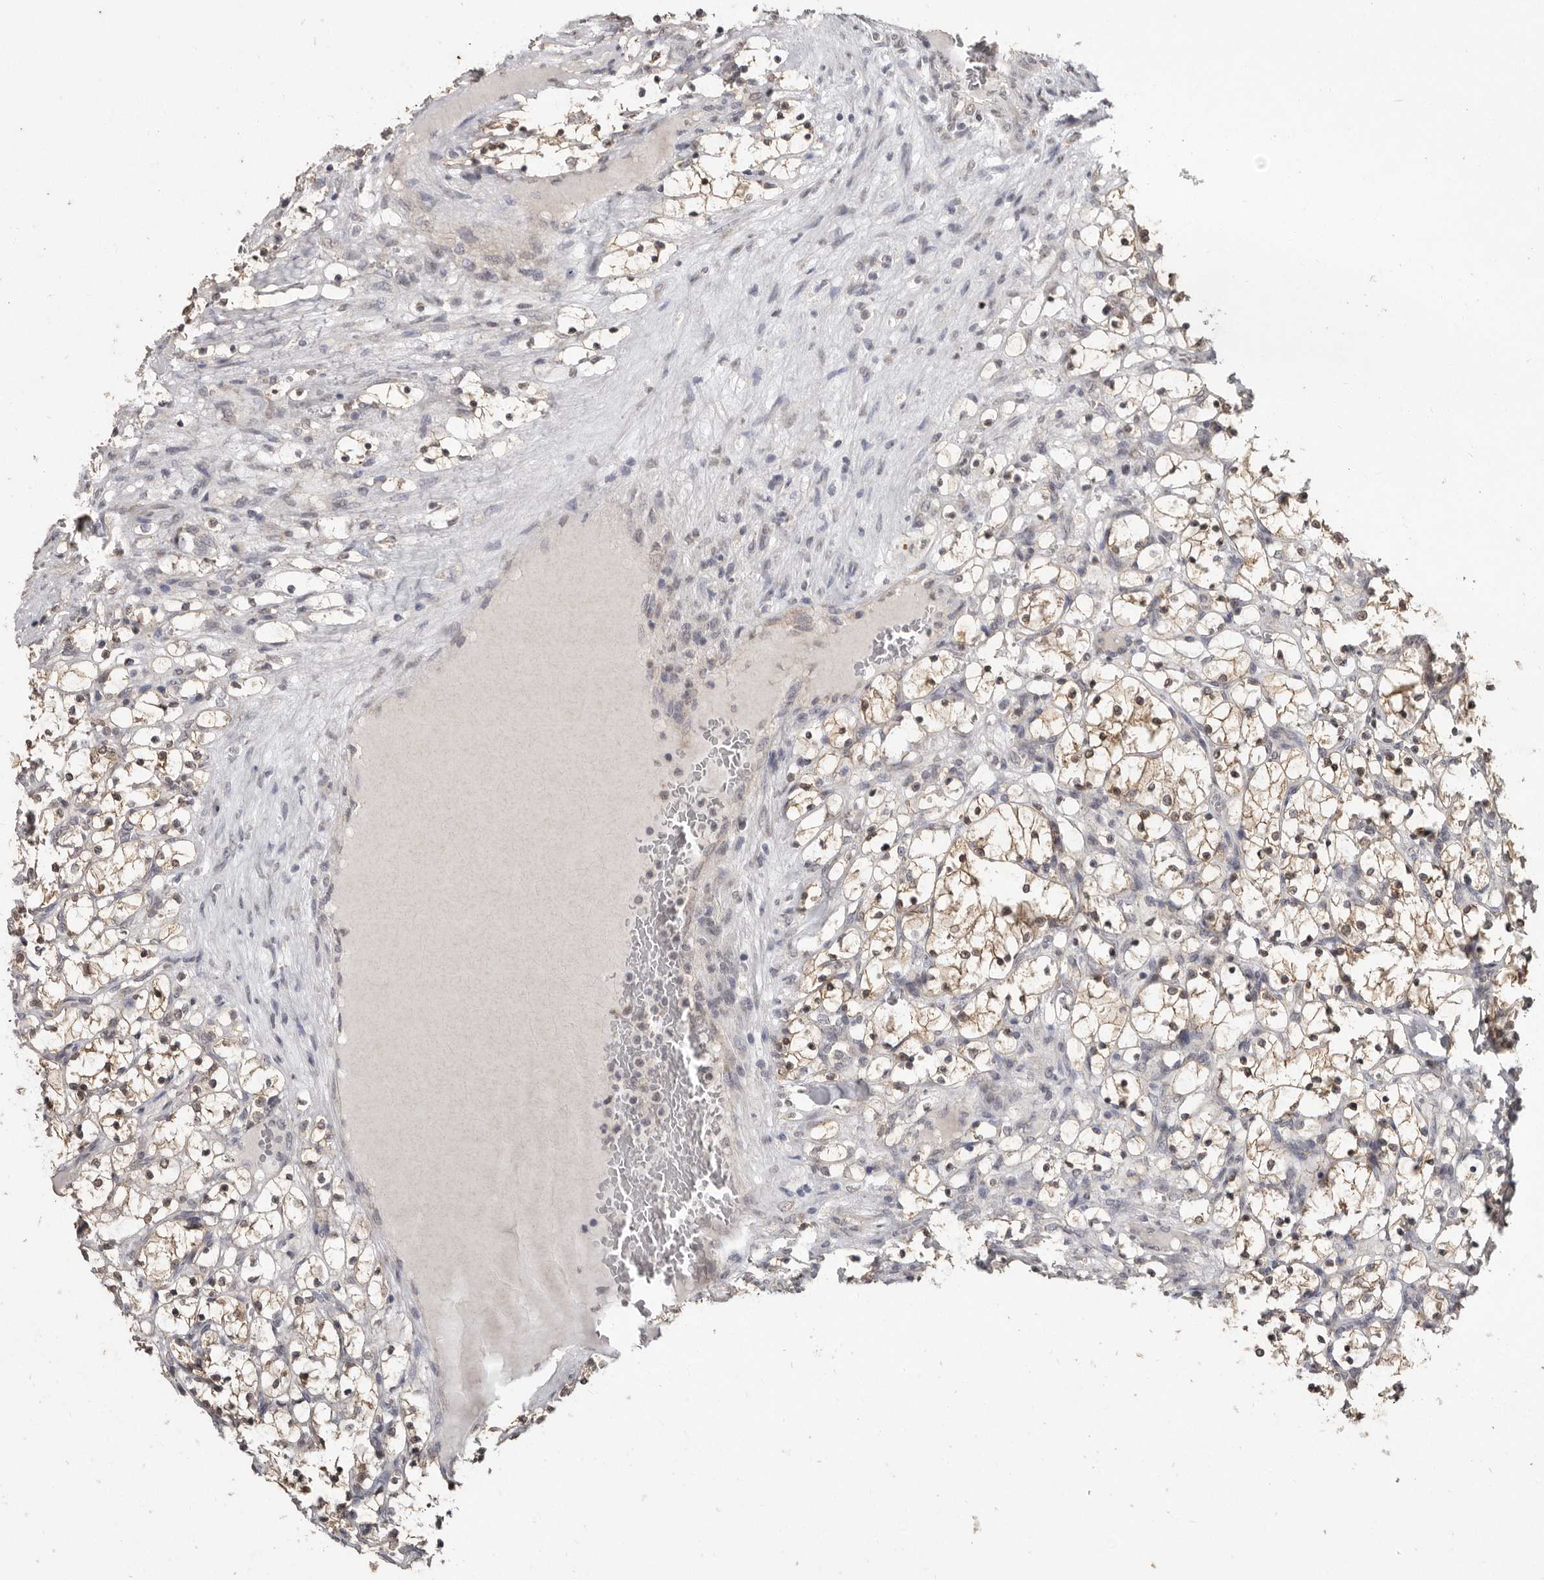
{"staining": {"intensity": "moderate", "quantity": ">75%", "location": "cytoplasmic/membranous,nuclear"}, "tissue": "renal cancer", "cell_type": "Tumor cells", "image_type": "cancer", "snomed": [{"axis": "morphology", "description": "Adenocarcinoma, NOS"}, {"axis": "topography", "description": "Kidney"}], "caption": "Immunohistochemical staining of renal cancer (adenocarcinoma) shows medium levels of moderate cytoplasmic/membranous and nuclear positivity in approximately >75% of tumor cells. The protein of interest is stained brown, and the nuclei are stained in blue (DAB (3,3'-diaminobenzidine) IHC with brightfield microscopy, high magnification).", "gene": "LINGO2", "patient": {"sex": "female", "age": 69}}